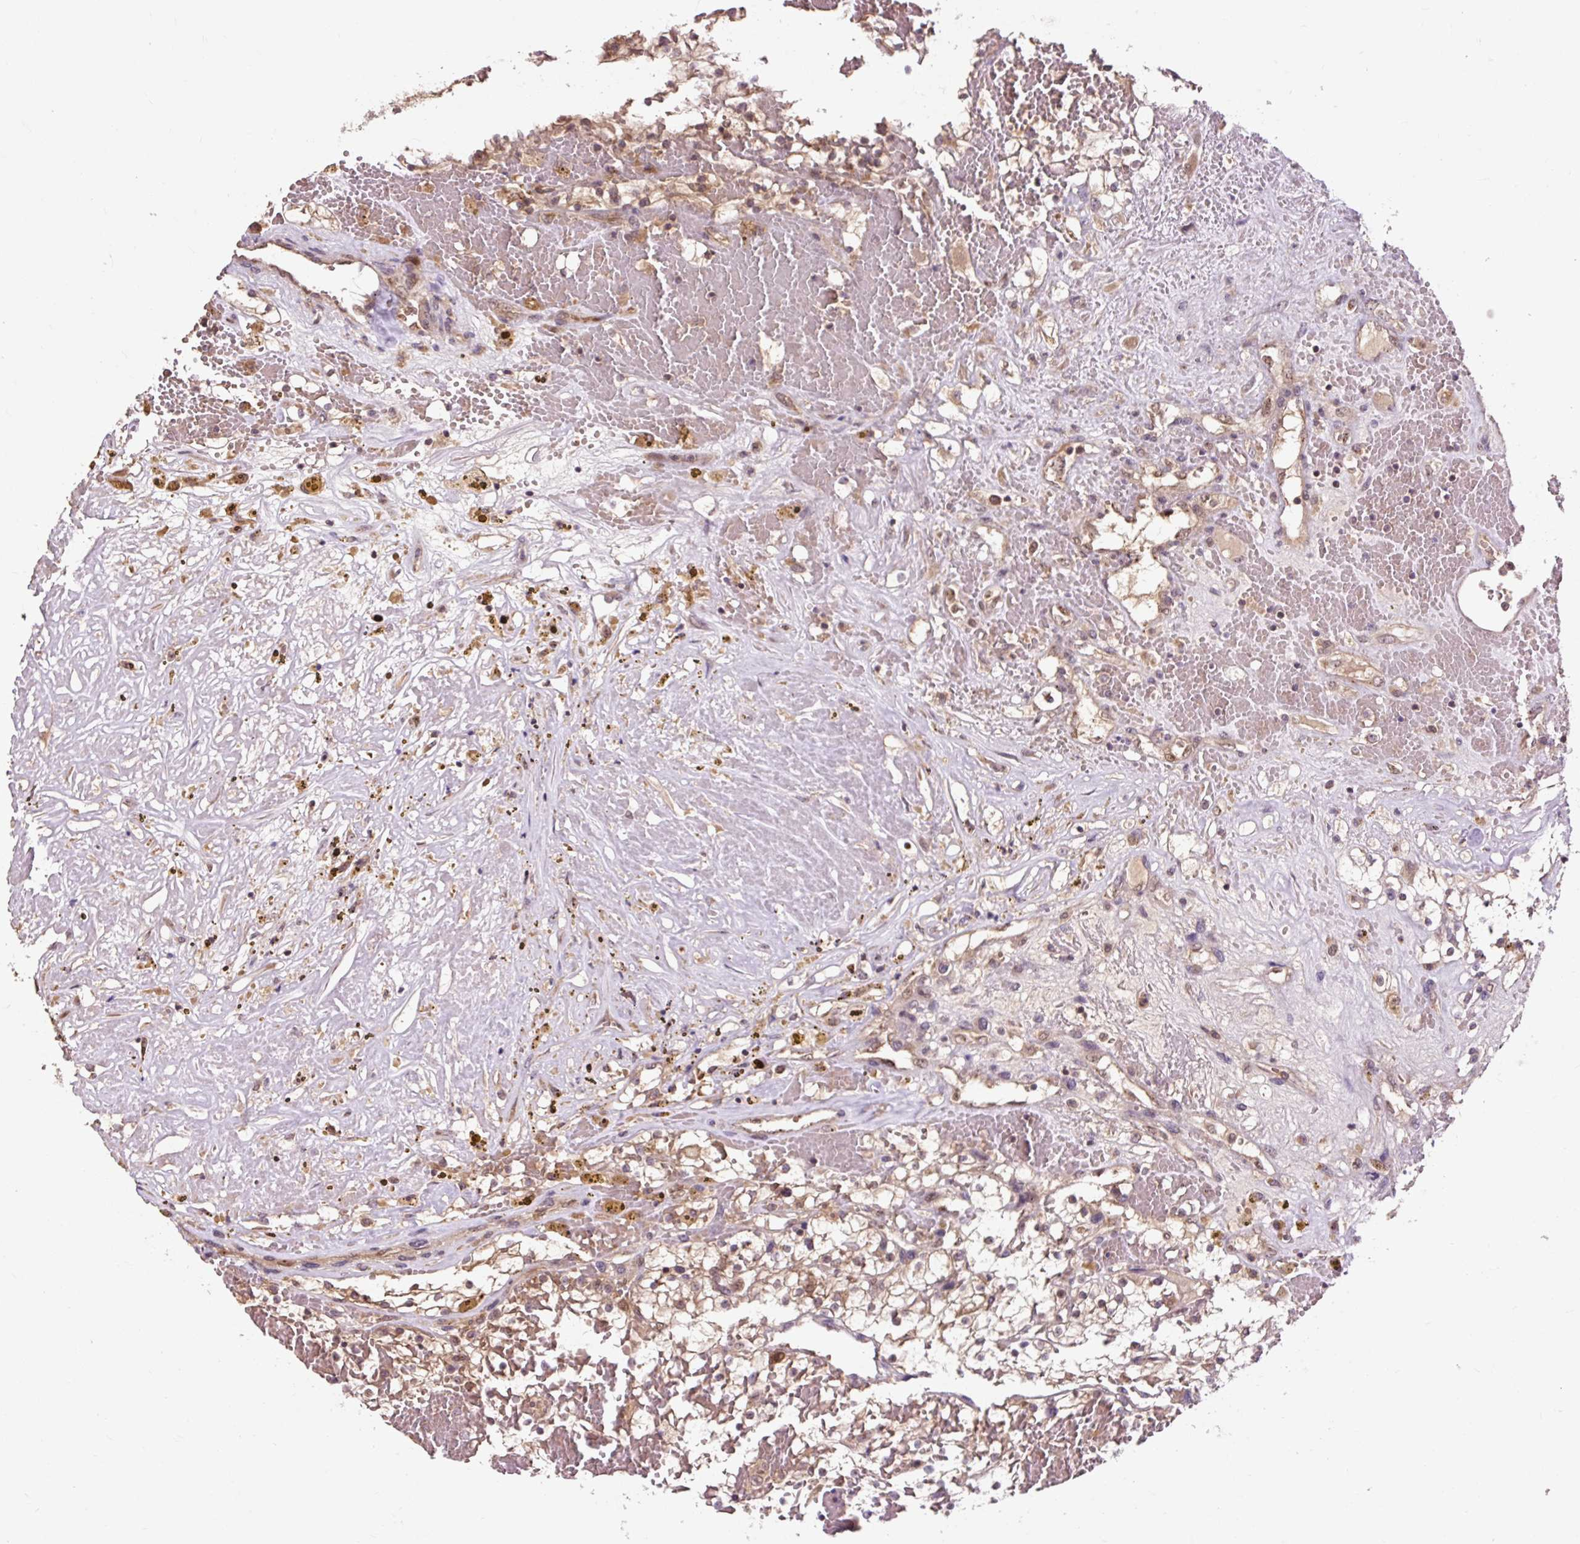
{"staining": {"intensity": "moderate", "quantity": "25%-75%", "location": "cytoplasmic/membranous"}, "tissue": "renal cancer", "cell_type": "Tumor cells", "image_type": "cancer", "snomed": [{"axis": "morphology", "description": "Normal tissue, NOS"}, {"axis": "morphology", "description": "Adenocarcinoma, NOS"}, {"axis": "topography", "description": "Kidney"}], "caption": "Renal adenocarcinoma was stained to show a protein in brown. There is medium levels of moderate cytoplasmic/membranous staining in about 25%-75% of tumor cells.", "gene": "MMS19", "patient": {"sex": "male", "age": 68}}